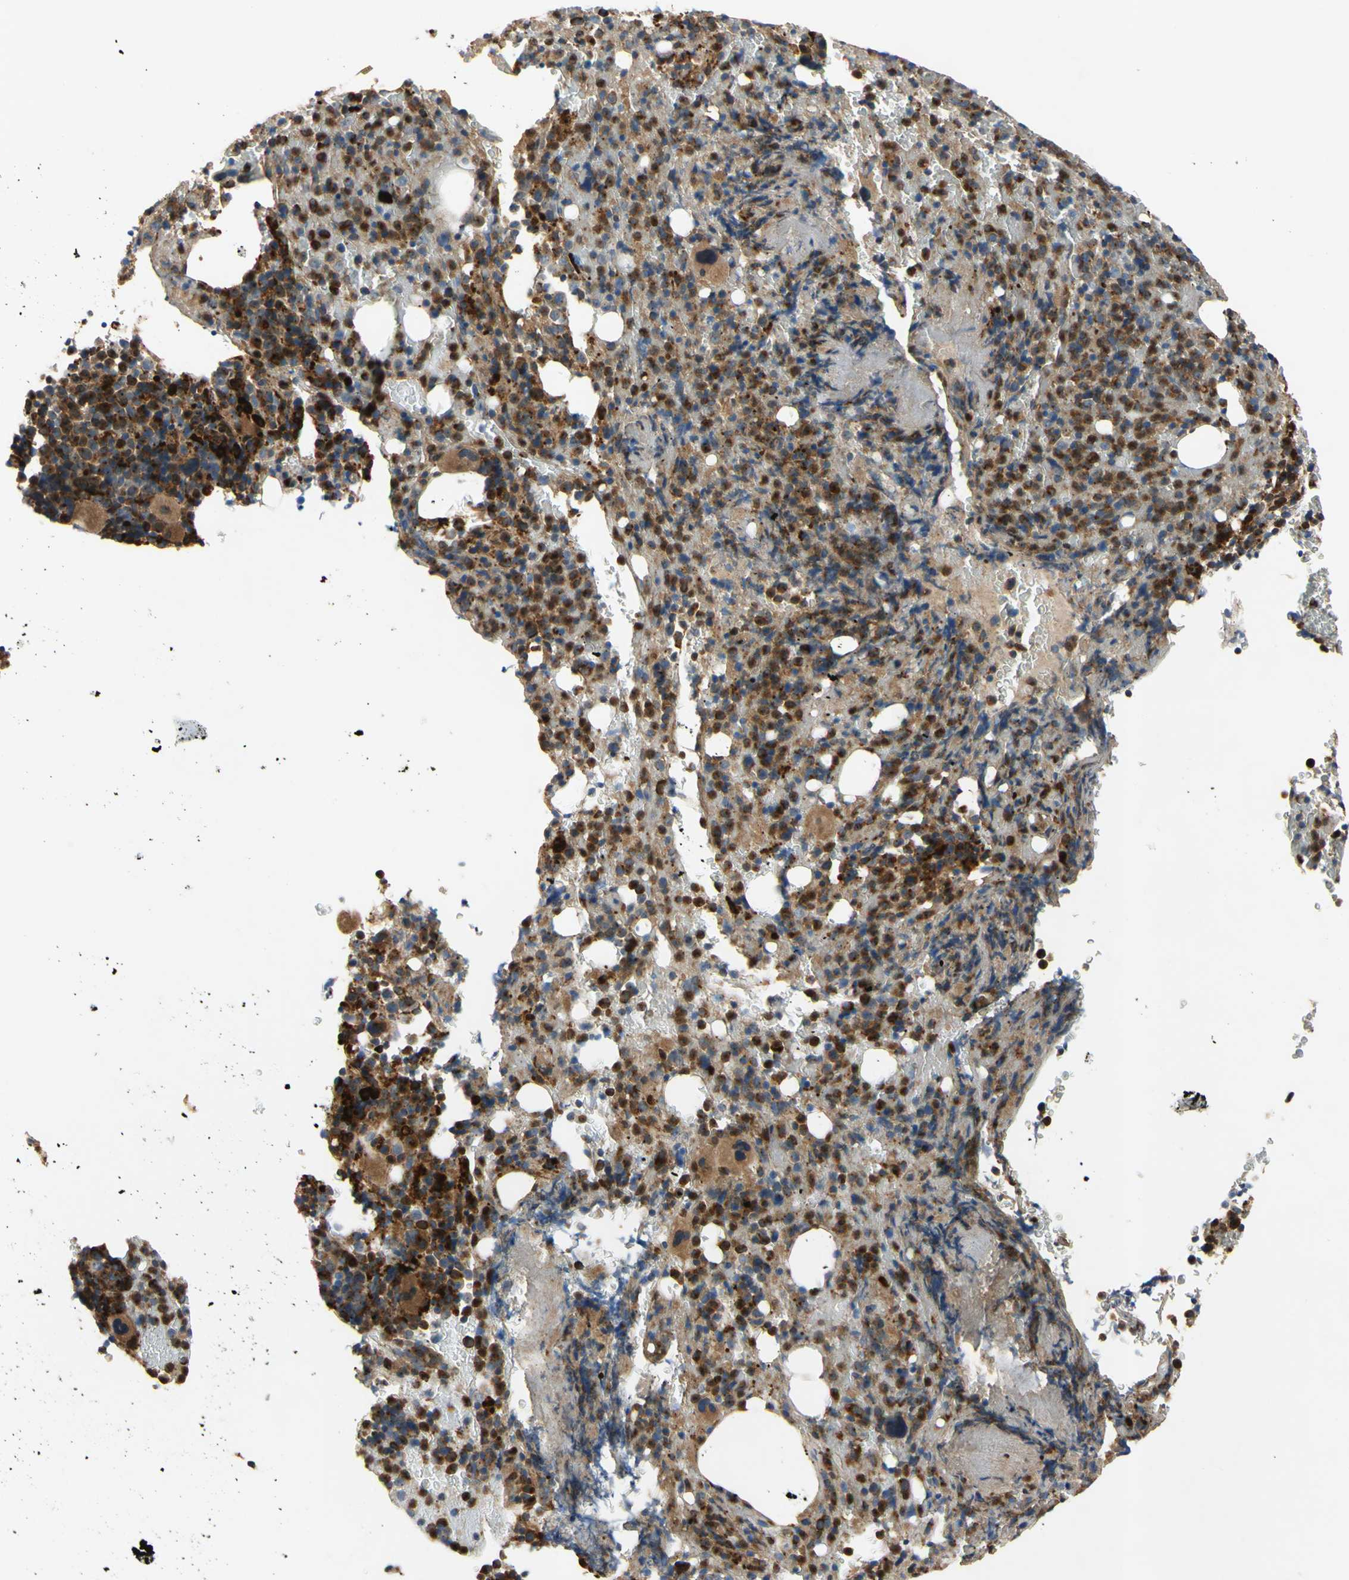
{"staining": {"intensity": "strong", "quantity": "25%-75%", "location": "cytoplasmic/membranous"}, "tissue": "bone marrow", "cell_type": "Hematopoietic cells", "image_type": "normal", "snomed": [{"axis": "morphology", "description": "Normal tissue, NOS"}, {"axis": "morphology", "description": "Inflammation, NOS"}, {"axis": "topography", "description": "Bone marrow"}], "caption": "A high-resolution micrograph shows immunohistochemistry staining of unremarkable bone marrow, which reveals strong cytoplasmic/membranous expression in about 25%-75% of hematopoietic cells.", "gene": "TUBG2", "patient": {"sex": "male", "age": 72}}